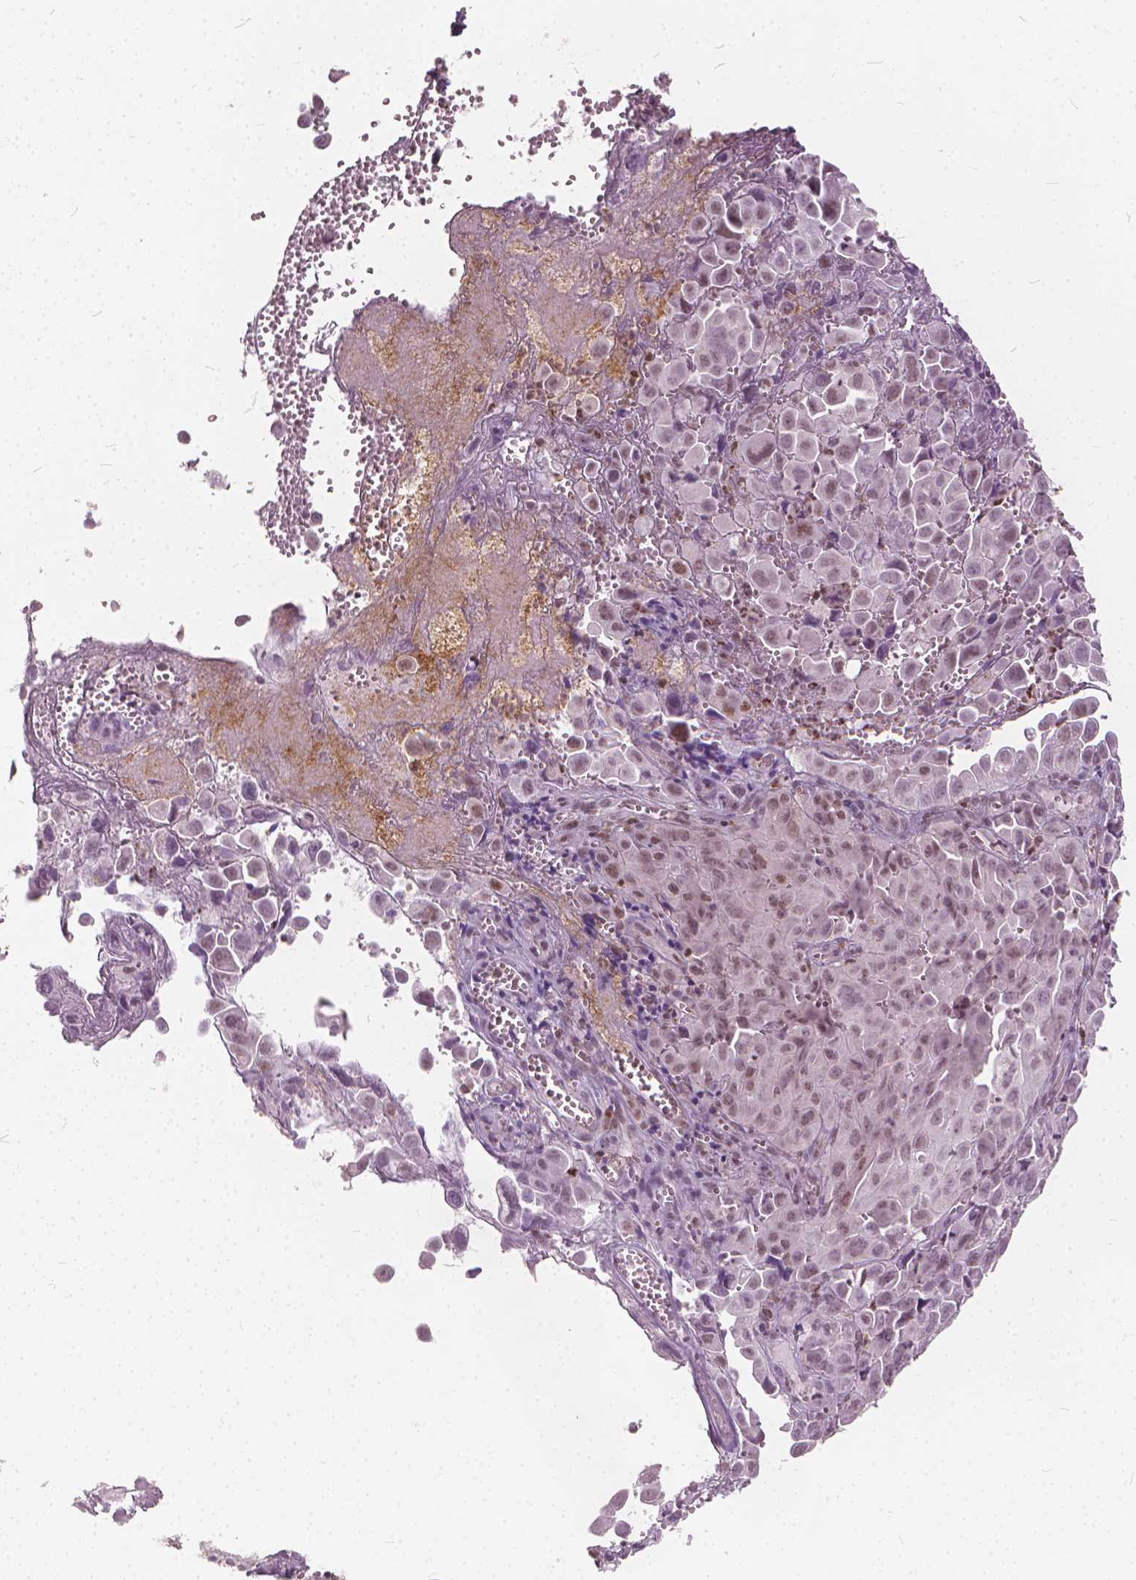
{"staining": {"intensity": "weak", "quantity": "25%-75%", "location": "nuclear"}, "tissue": "cervical cancer", "cell_type": "Tumor cells", "image_type": "cancer", "snomed": [{"axis": "morphology", "description": "Squamous cell carcinoma, NOS"}, {"axis": "topography", "description": "Cervix"}], "caption": "Cervical cancer was stained to show a protein in brown. There is low levels of weak nuclear expression in approximately 25%-75% of tumor cells. The staining was performed using DAB, with brown indicating positive protein expression. Nuclei are stained blue with hematoxylin.", "gene": "STAT5B", "patient": {"sex": "female", "age": 55}}